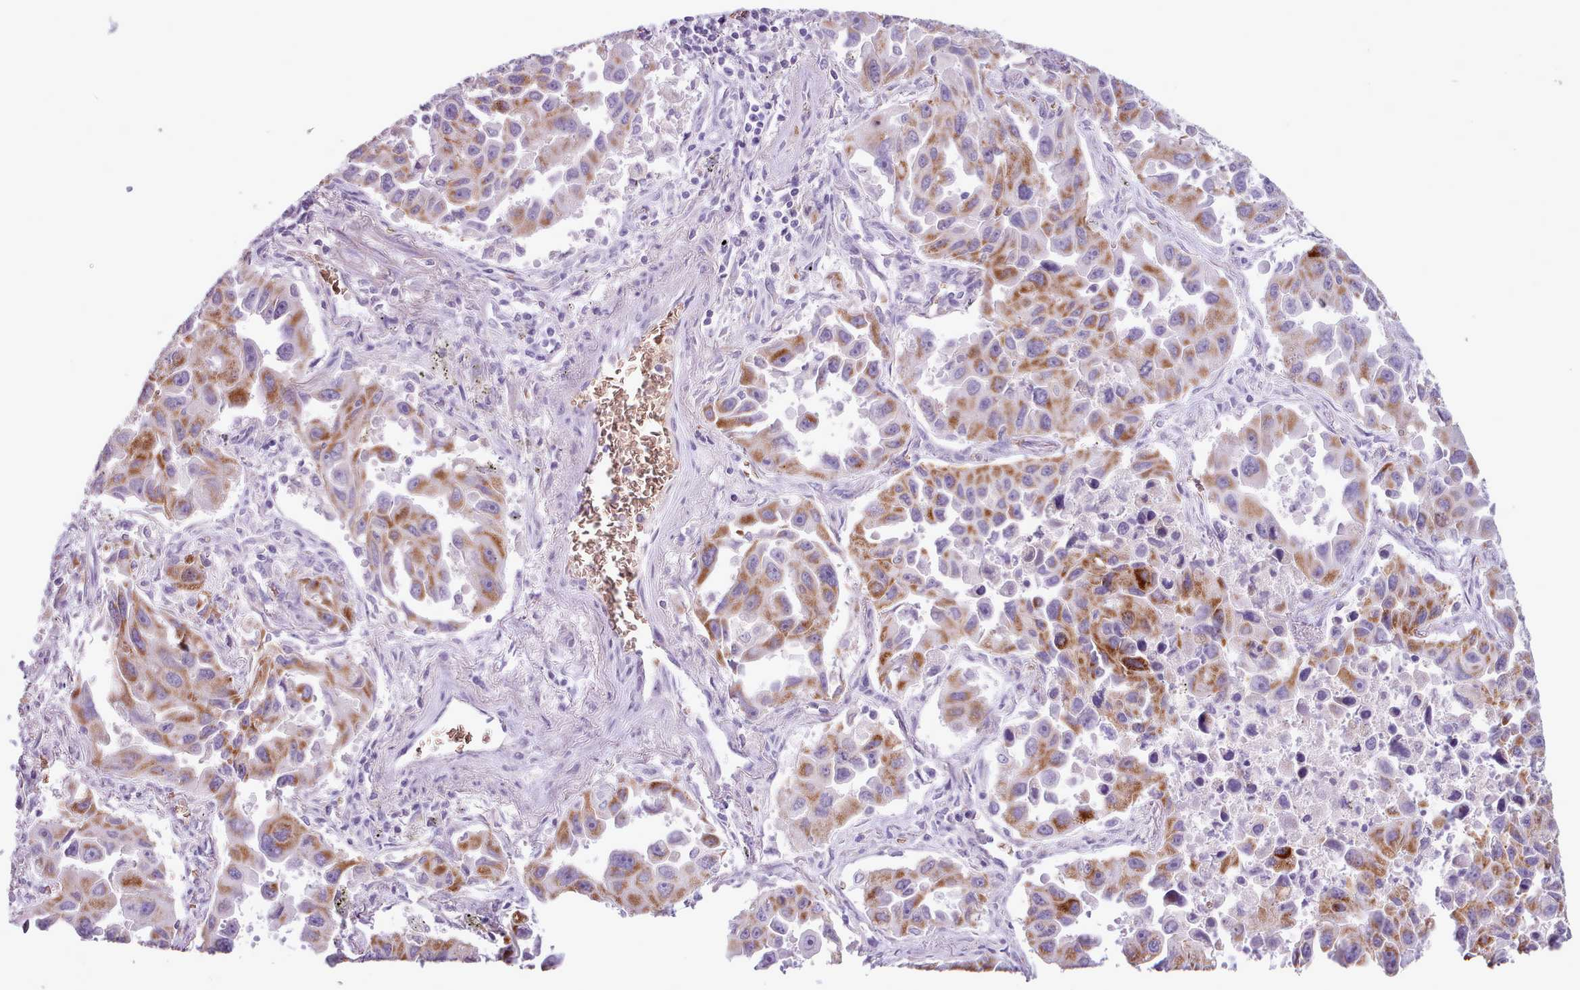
{"staining": {"intensity": "strong", "quantity": ">75%", "location": "cytoplasmic/membranous"}, "tissue": "lung cancer", "cell_type": "Tumor cells", "image_type": "cancer", "snomed": [{"axis": "morphology", "description": "Adenocarcinoma, NOS"}, {"axis": "topography", "description": "Lung"}], "caption": "Immunohistochemical staining of lung cancer demonstrates high levels of strong cytoplasmic/membranous protein positivity in approximately >75% of tumor cells.", "gene": "AK4", "patient": {"sex": "male", "age": 66}}